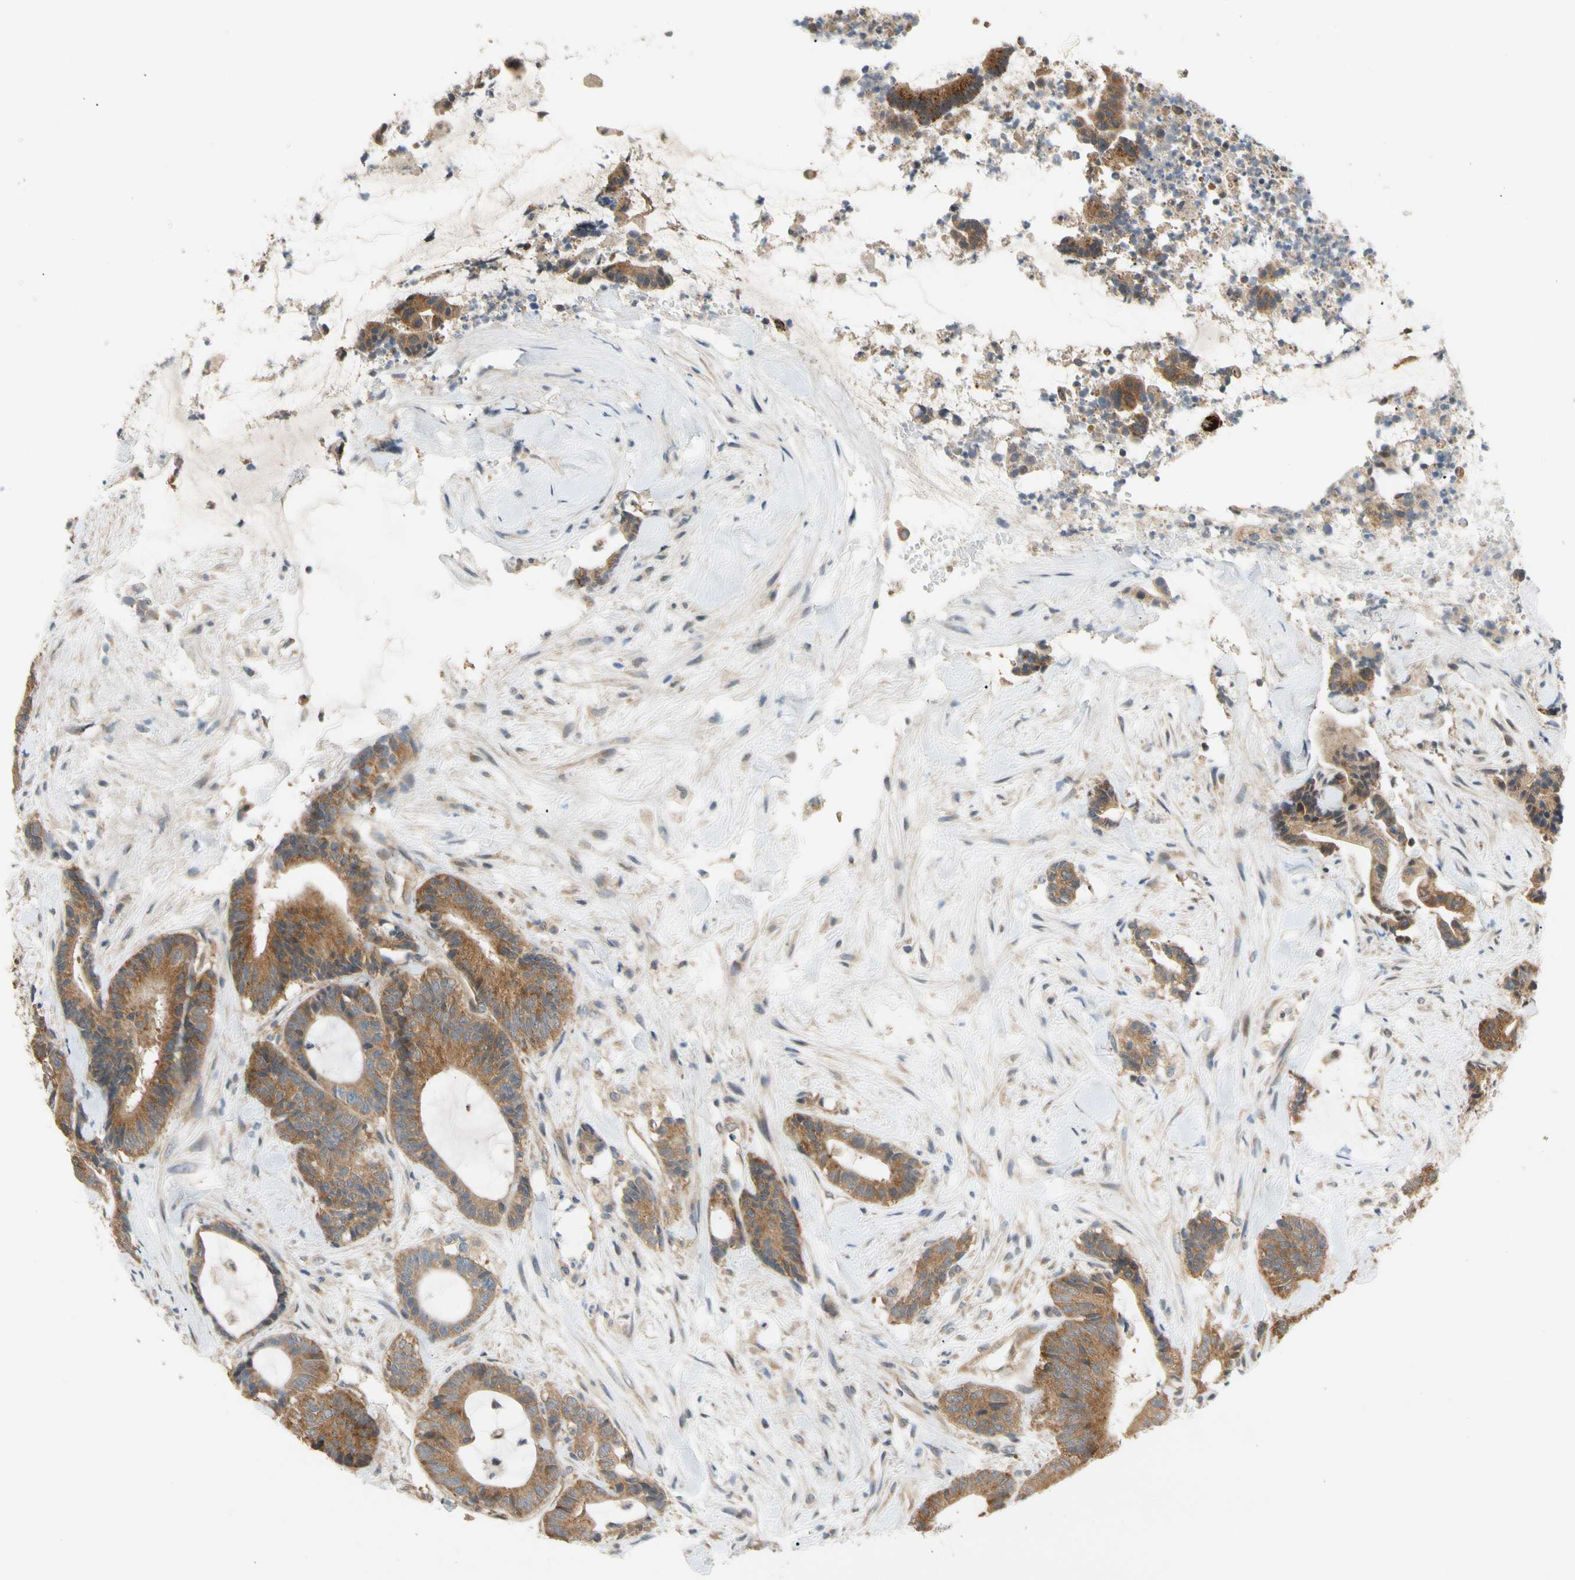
{"staining": {"intensity": "moderate", "quantity": ">75%", "location": "cytoplasmic/membranous"}, "tissue": "colorectal cancer", "cell_type": "Tumor cells", "image_type": "cancer", "snomed": [{"axis": "morphology", "description": "Adenocarcinoma, NOS"}, {"axis": "topography", "description": "Colon"}], "caption": "A brown stain labels moderate cytoplasmic/membranous positivity of a protein in adenocarcinoma (colorectal) tumor cells.", "gene": "ANKHD1", "patient": {"sex": "female", "age": 84}}